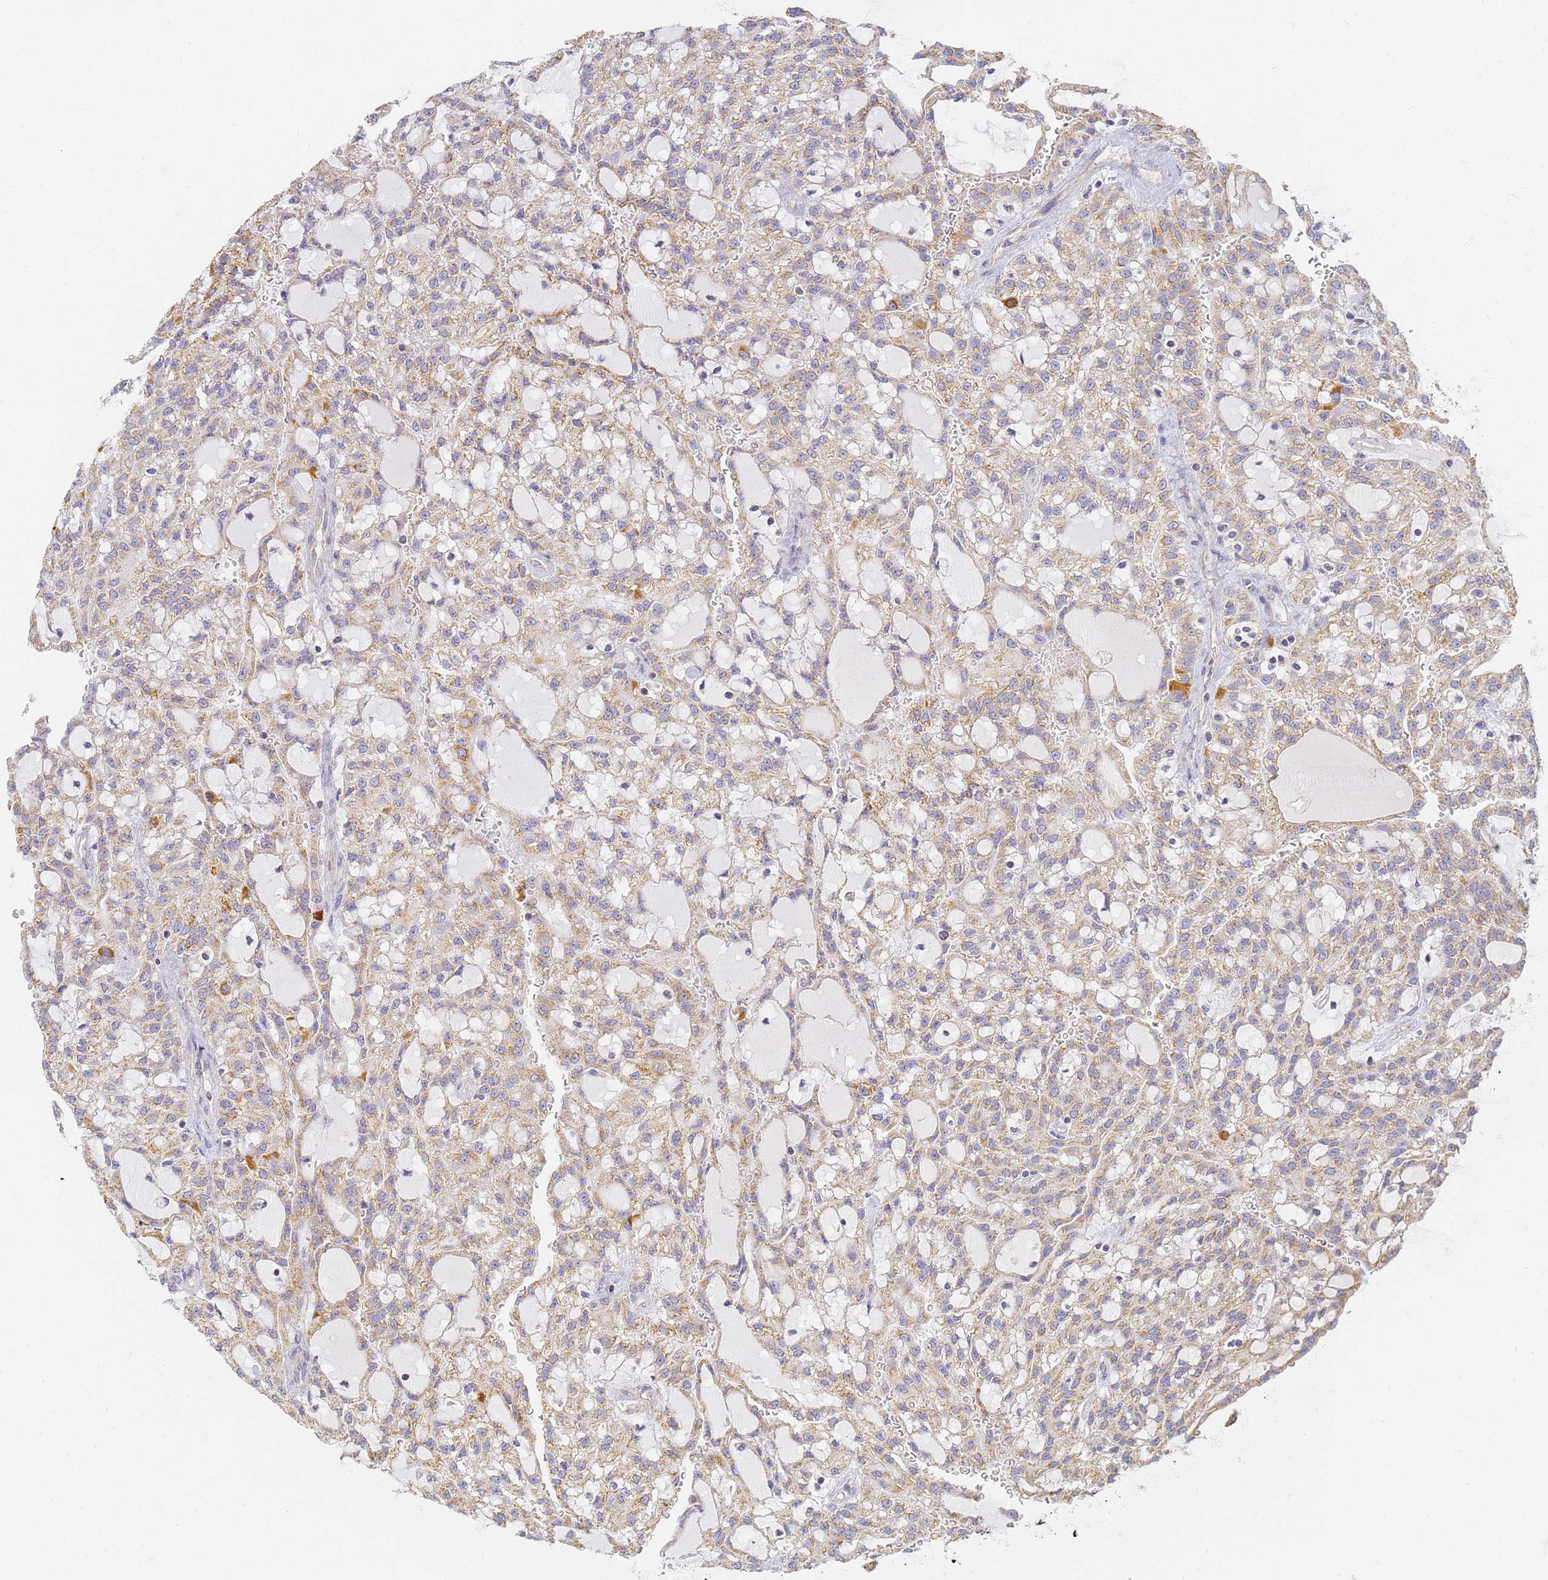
{"staining": {"intensity": "weak", "quantity": ">75%", "location": "cytoplasmic/membranous"}, "tissue": "renal cancer", "cell_type": "Tumor cells", "image_type": "cancer", "snomed": [{"axis": "morphology", "description": "Adenocarcinoma, NOS"}, {"axis": "topography", "description": "Kidney"}], "caption": "Approximately >75% of tumor cells in human renal cancer (adenocarcinoma) show weak cytoplasmic/membranous protein expression as visualized by brown immunohistochemical staining.", "gene": "UTP23", "patient": {"sex": "male", "age": 63}}